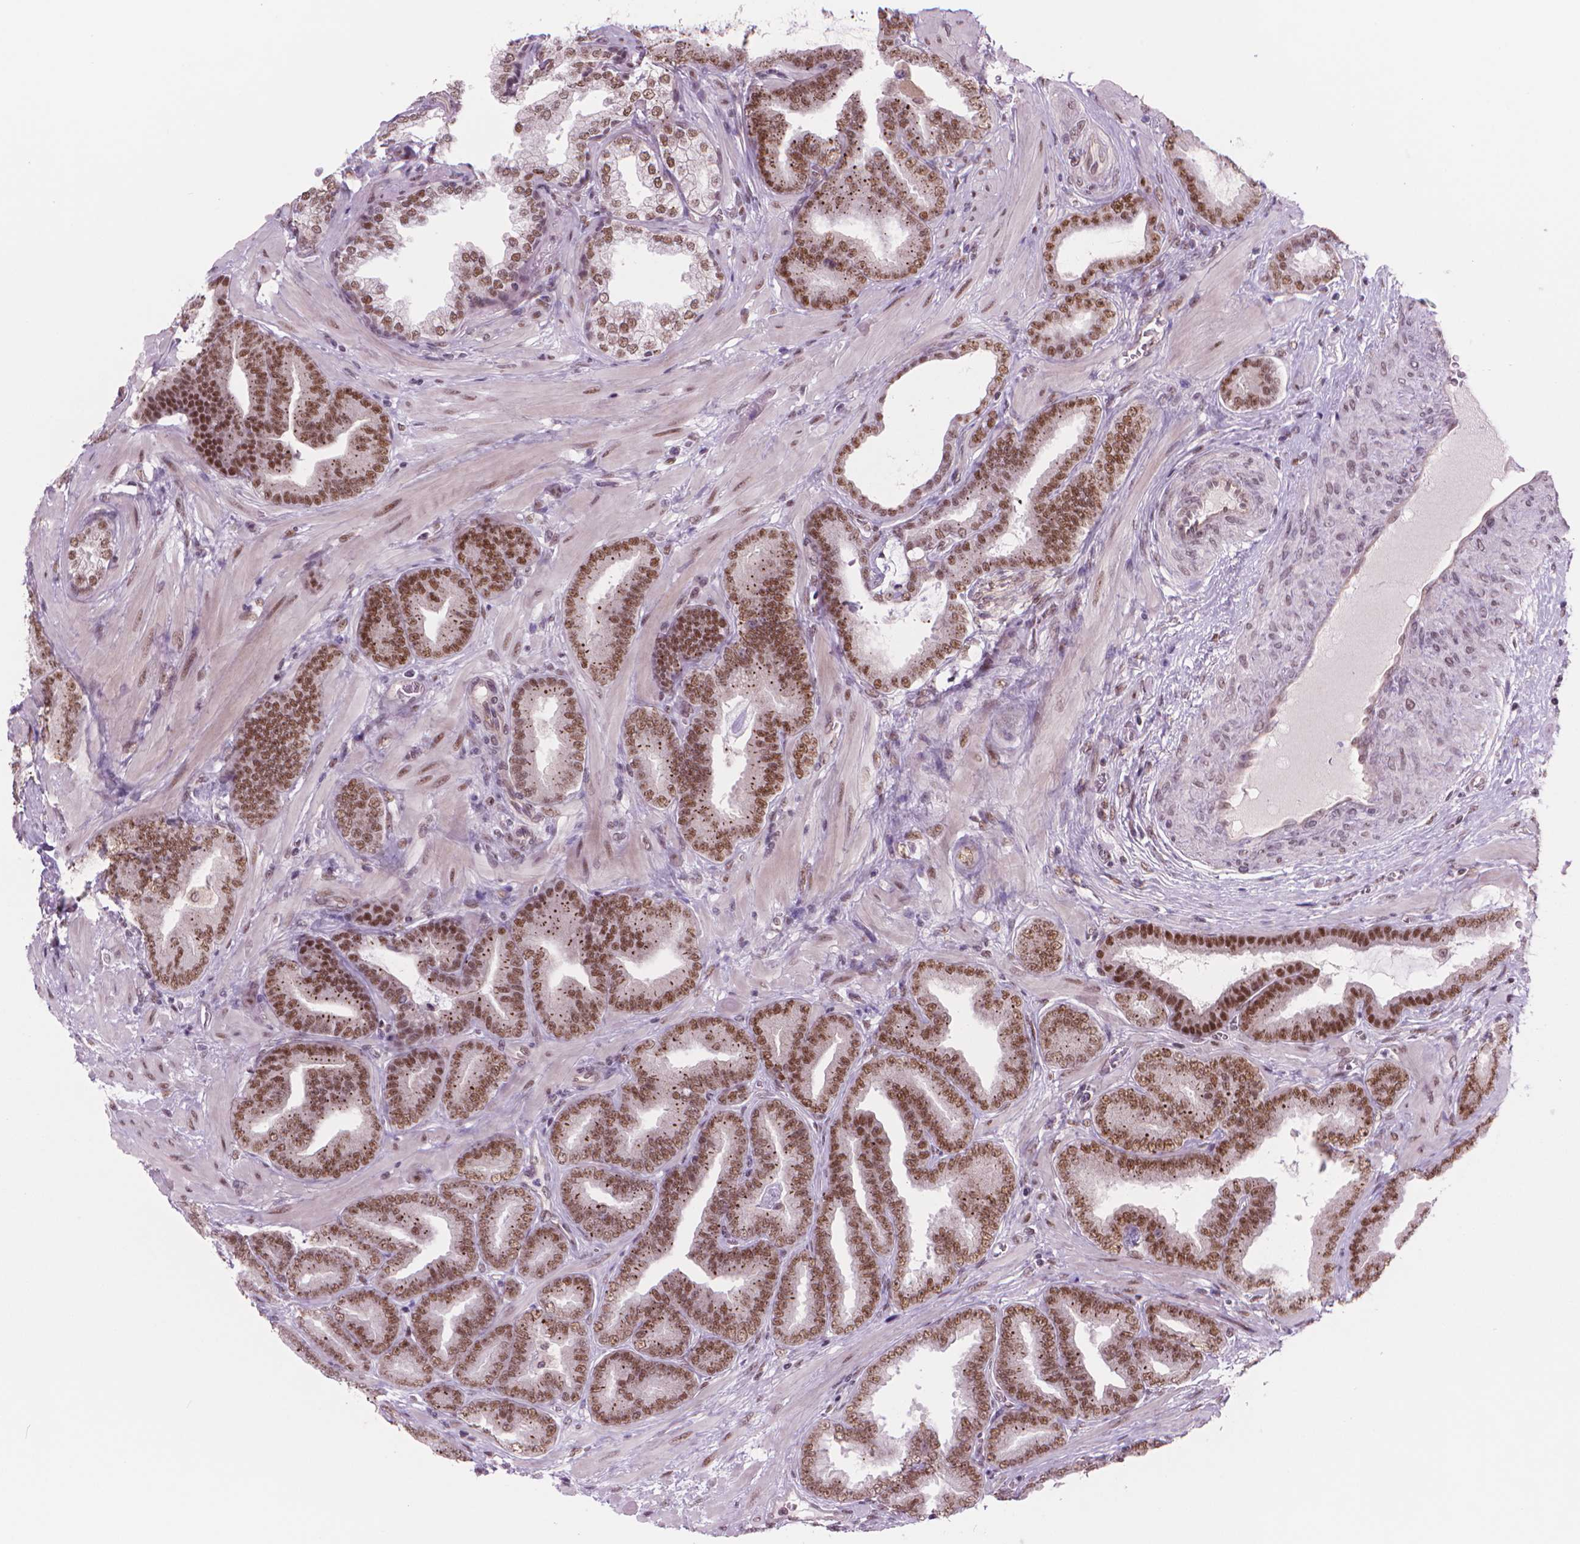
{"staining": {"intensity": "strong", "quantity": ">75%", "location": "nuclear"}, "tissue": "prostate cancer", "cell_type": "Tumor cells", "image_type": "cancer", "snomed": [{"axis": "morphology", "description": "Adenocarcinoma, Low grade"}, {"axis": "topography", "description": "Prostate"}], "caption": "Immunohistochemical staining of prostate cancer (low-grade adenocarcinoma) shows high levels of strong nuclear protein staining in approximately >75% of tumor cells.", "gene": "POLR3D", "patient": {"sex": "male", "age": 63}}